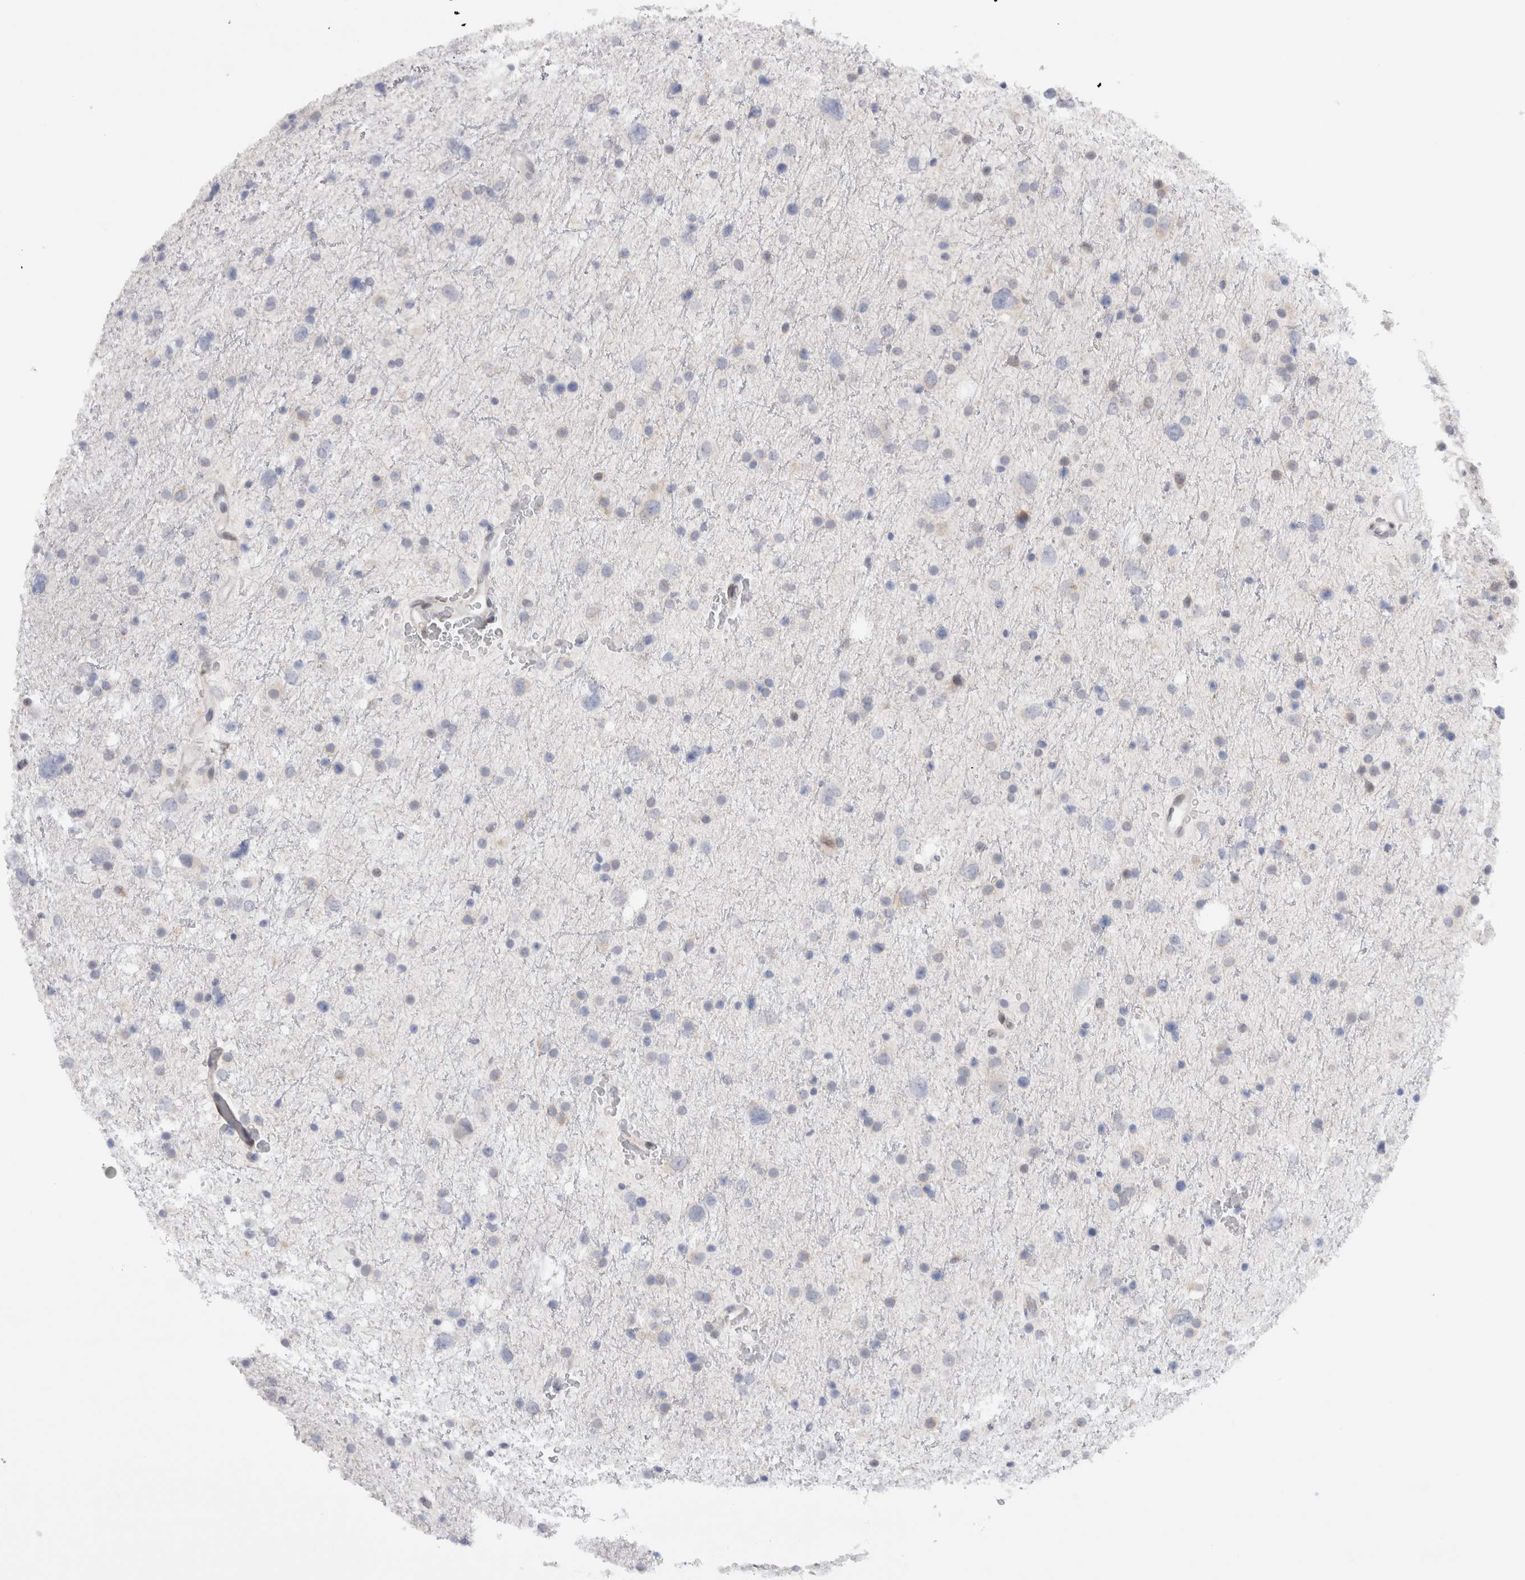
{"staining": {"intensity": "negative", "quantity": "none", "location": "none"}, "tissue": "glioma", "cell_type": "Tumor cells", "image_type": "cancer", "snomed": [{"axis": "morphology", "description": "Glioma, malignant, Low grade"}, {"axis": "topography", "description": "Brain"}], "caption": "Glioma was stained to show a protein in brown. There is no significant expression in tumor cells.", "gene": "VCPIP1", "patient": {"sex": "female", "age": 37}}